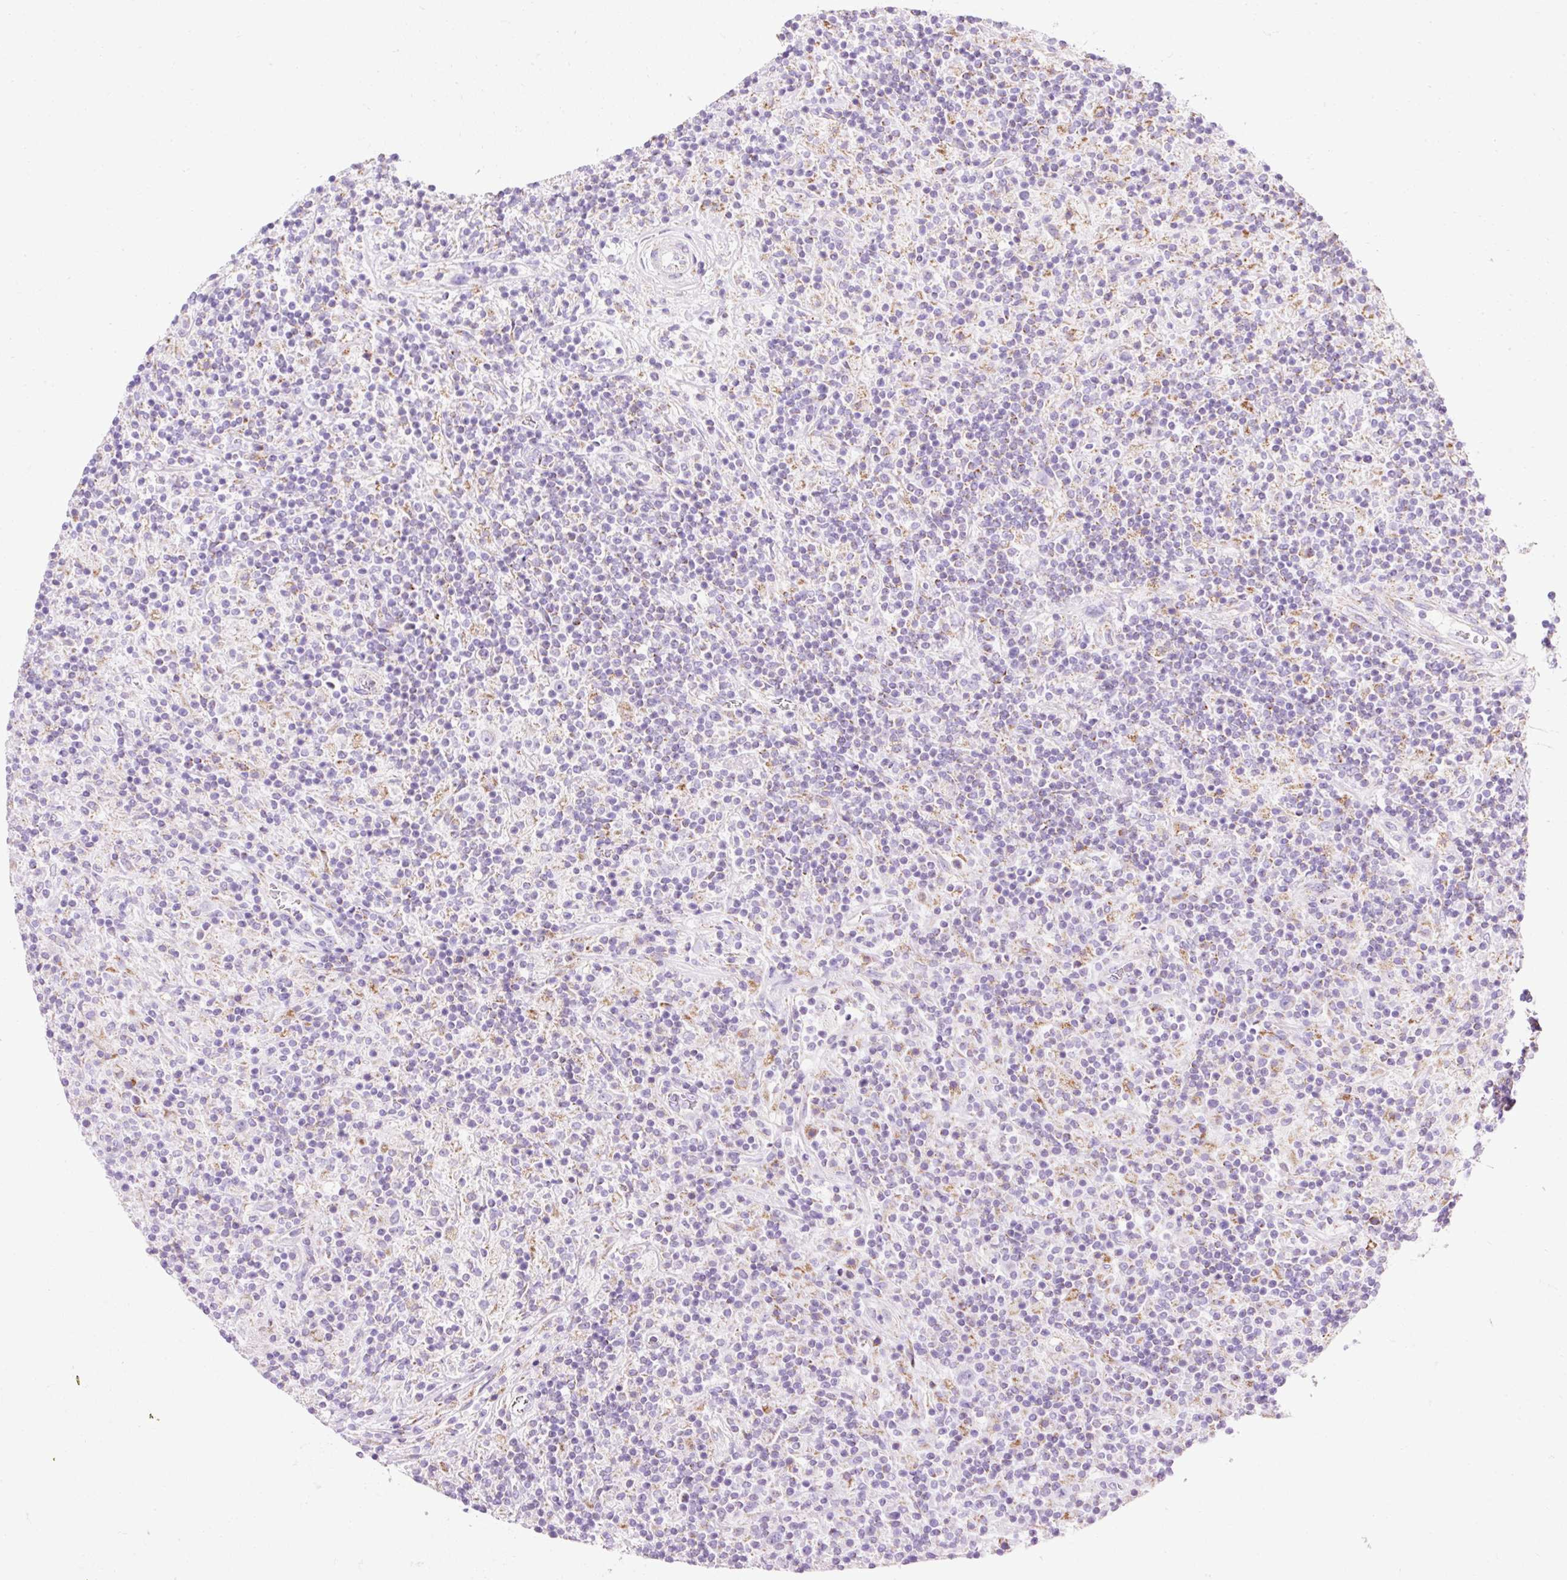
{"staining": {"intensity": "negative", "quantity": "none", "location": "none"}, "tissue": "lymphoma", "cell_type": "Tumor cells", "image_type": "cancer", "snomed": [{"axis": "morphology", "description": "Hodgkin's disease, NOS"}, {"axis": "topography", "description": "Lymph node"}], "caption": "A photomicrograph of human Hodgkin's disease is negative for staining in tumor cells.", "gene": "PLPP2", "patient": {"sex": "male", "age": 70}}